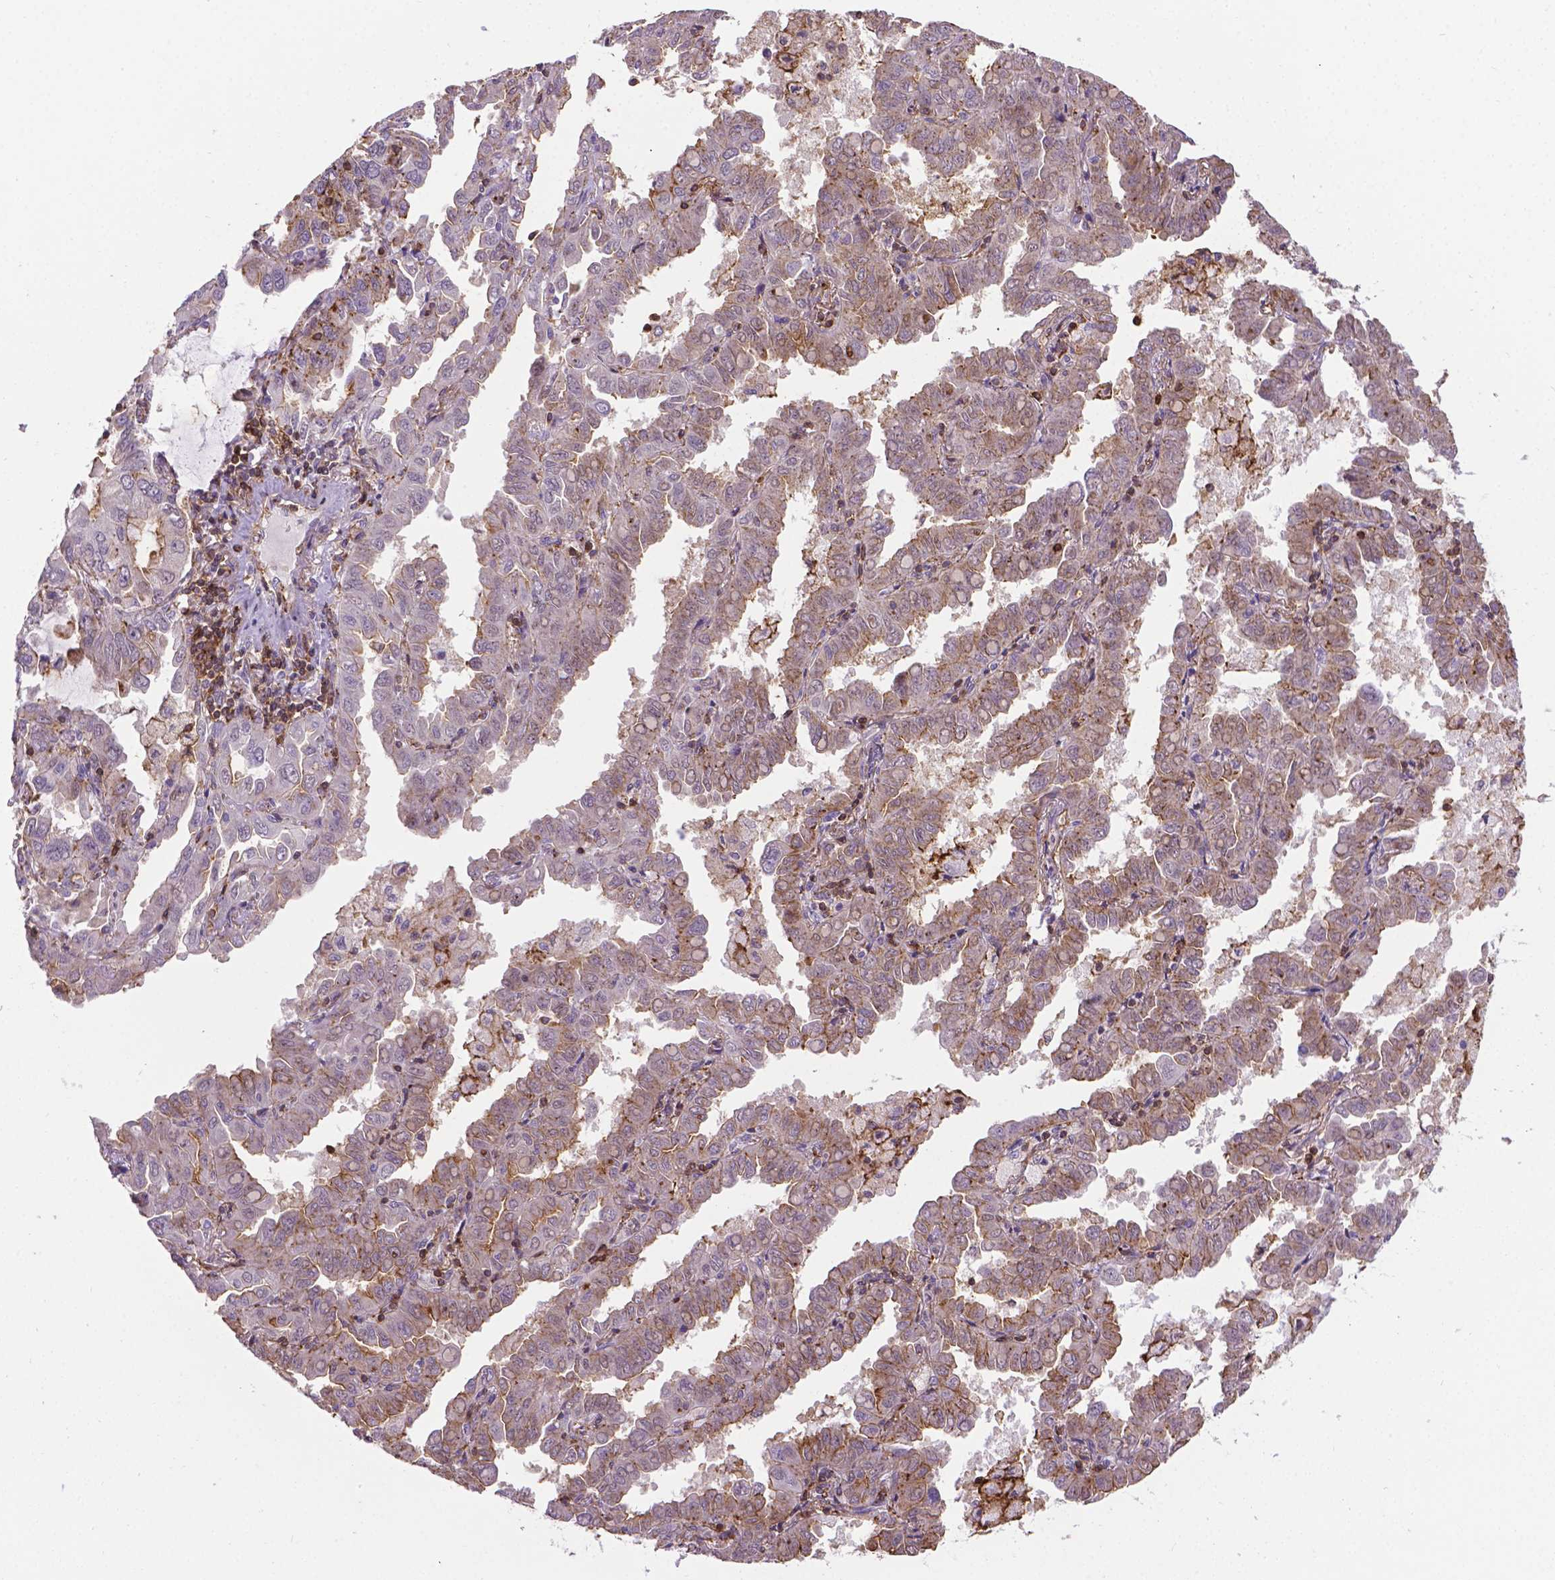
{"staining": {"intensity": "negative", "quantity": "none", "location": "none"}, "tissue": "lung cancer", "cell_type": "Tumor cells", "image_type": "cancer", "snomed": [{"axis": "morphology", "description": "Adenocarcinoma, NOS"}, {"axis": "topography", "description": "Lung"}], "caption": "This is an IHC image of lung cancer. There is no positivity in tumor cells.", "gene": "ACAD10", "patient": {"sex": "male", "age": 64}}